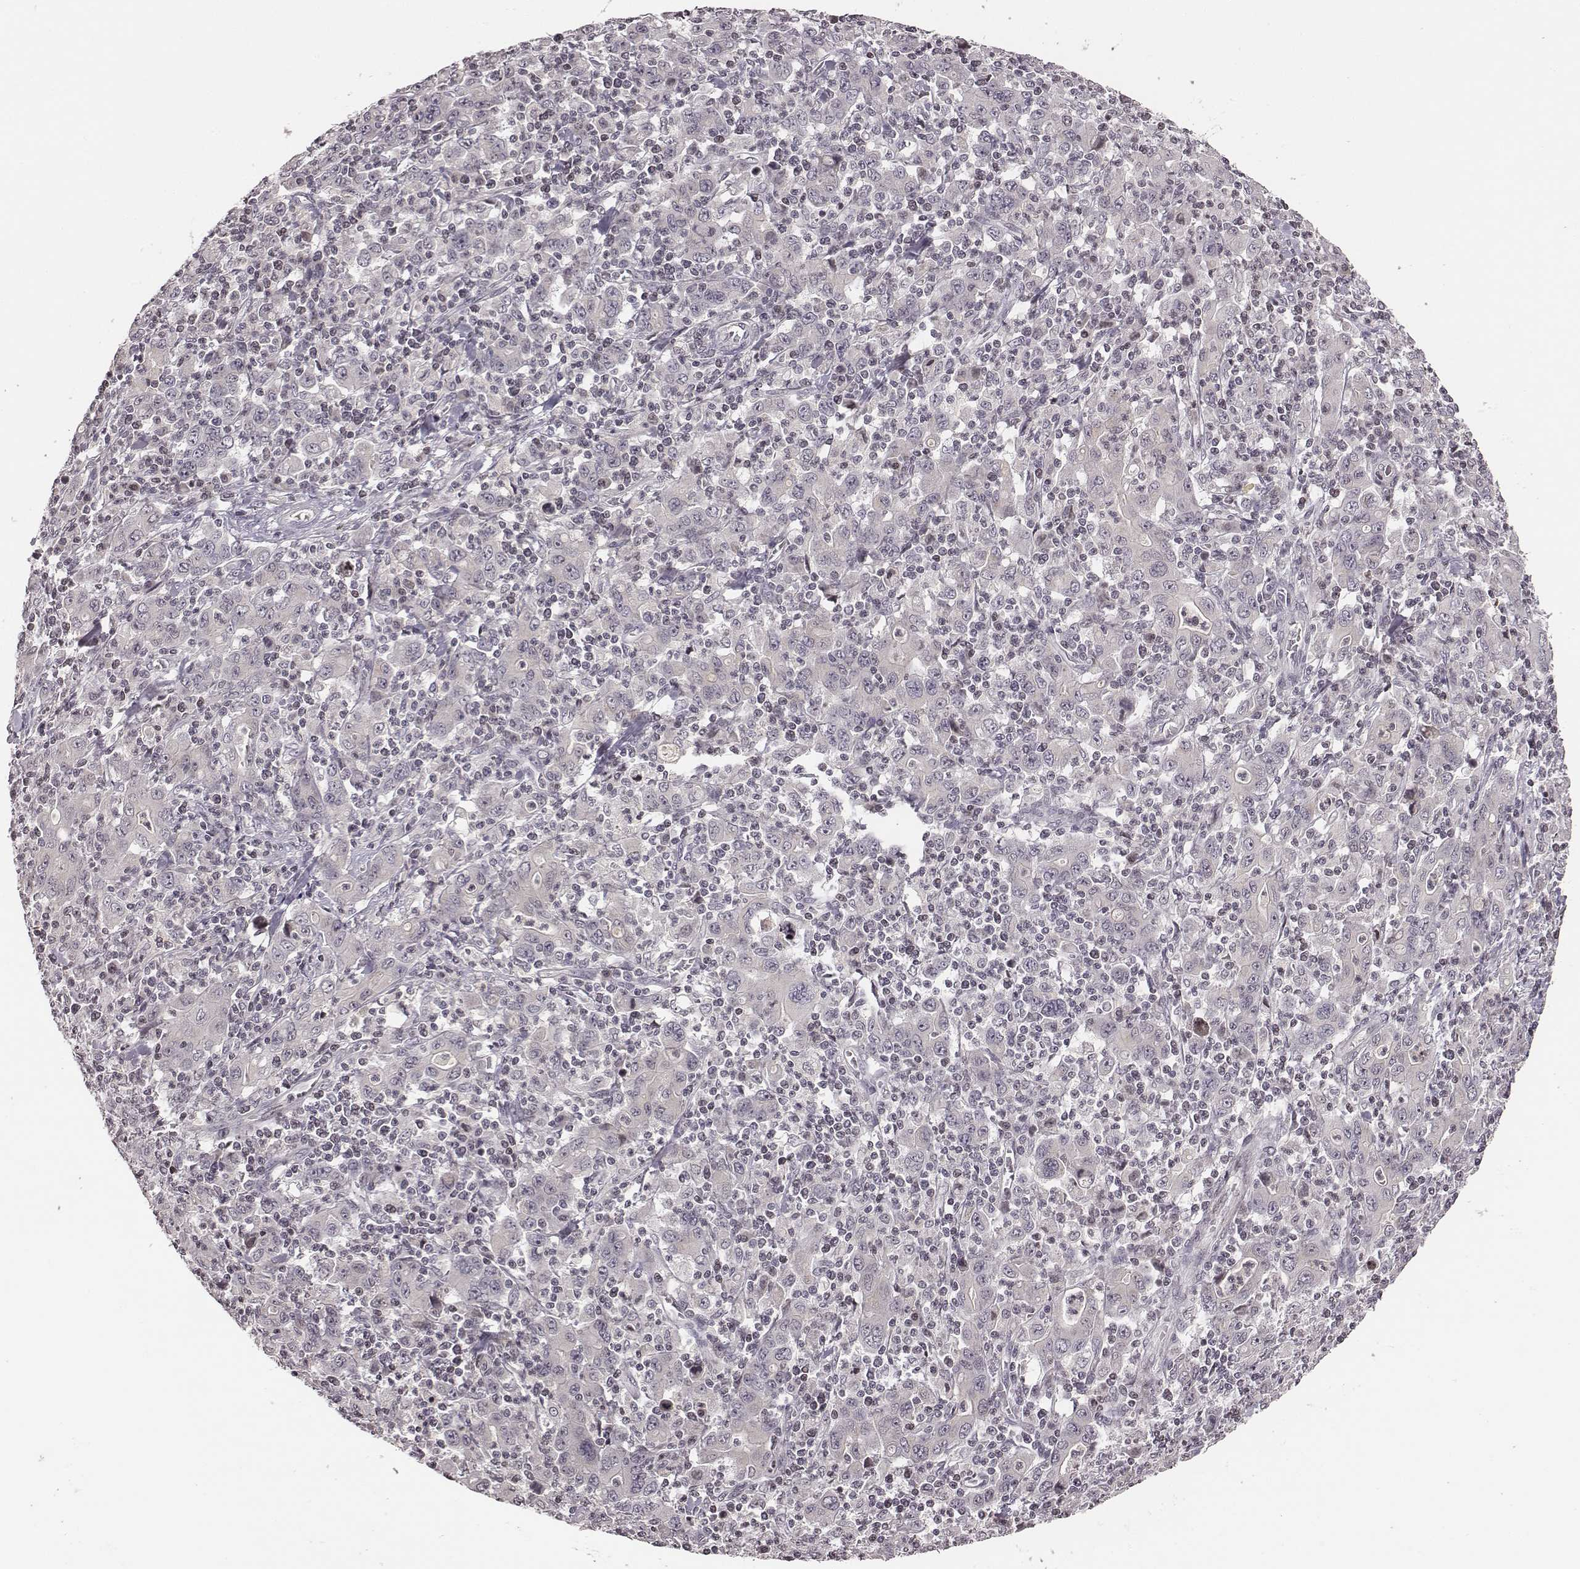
{"staining": {"intensity": "negative", "quantity": "none", "location": "none"}, "tissue": "stomach cancer", "cell_type": "Tumor cells", "image_type": "cancer", "snomed": [{"axis": "morphology", "description": "Adenocarcinoma, NOS"}, {"axis": "topography", "description": "Stomach, upper"}], "caption": "DAB (3,3'-diaminobenzidine) immunohistochemical staining of stomach cancer (adenocarcinoma) exhibits no significant expression in tumor cells.", "gene": "GRM4", "patient": {"sex": "male", "age": 69}}